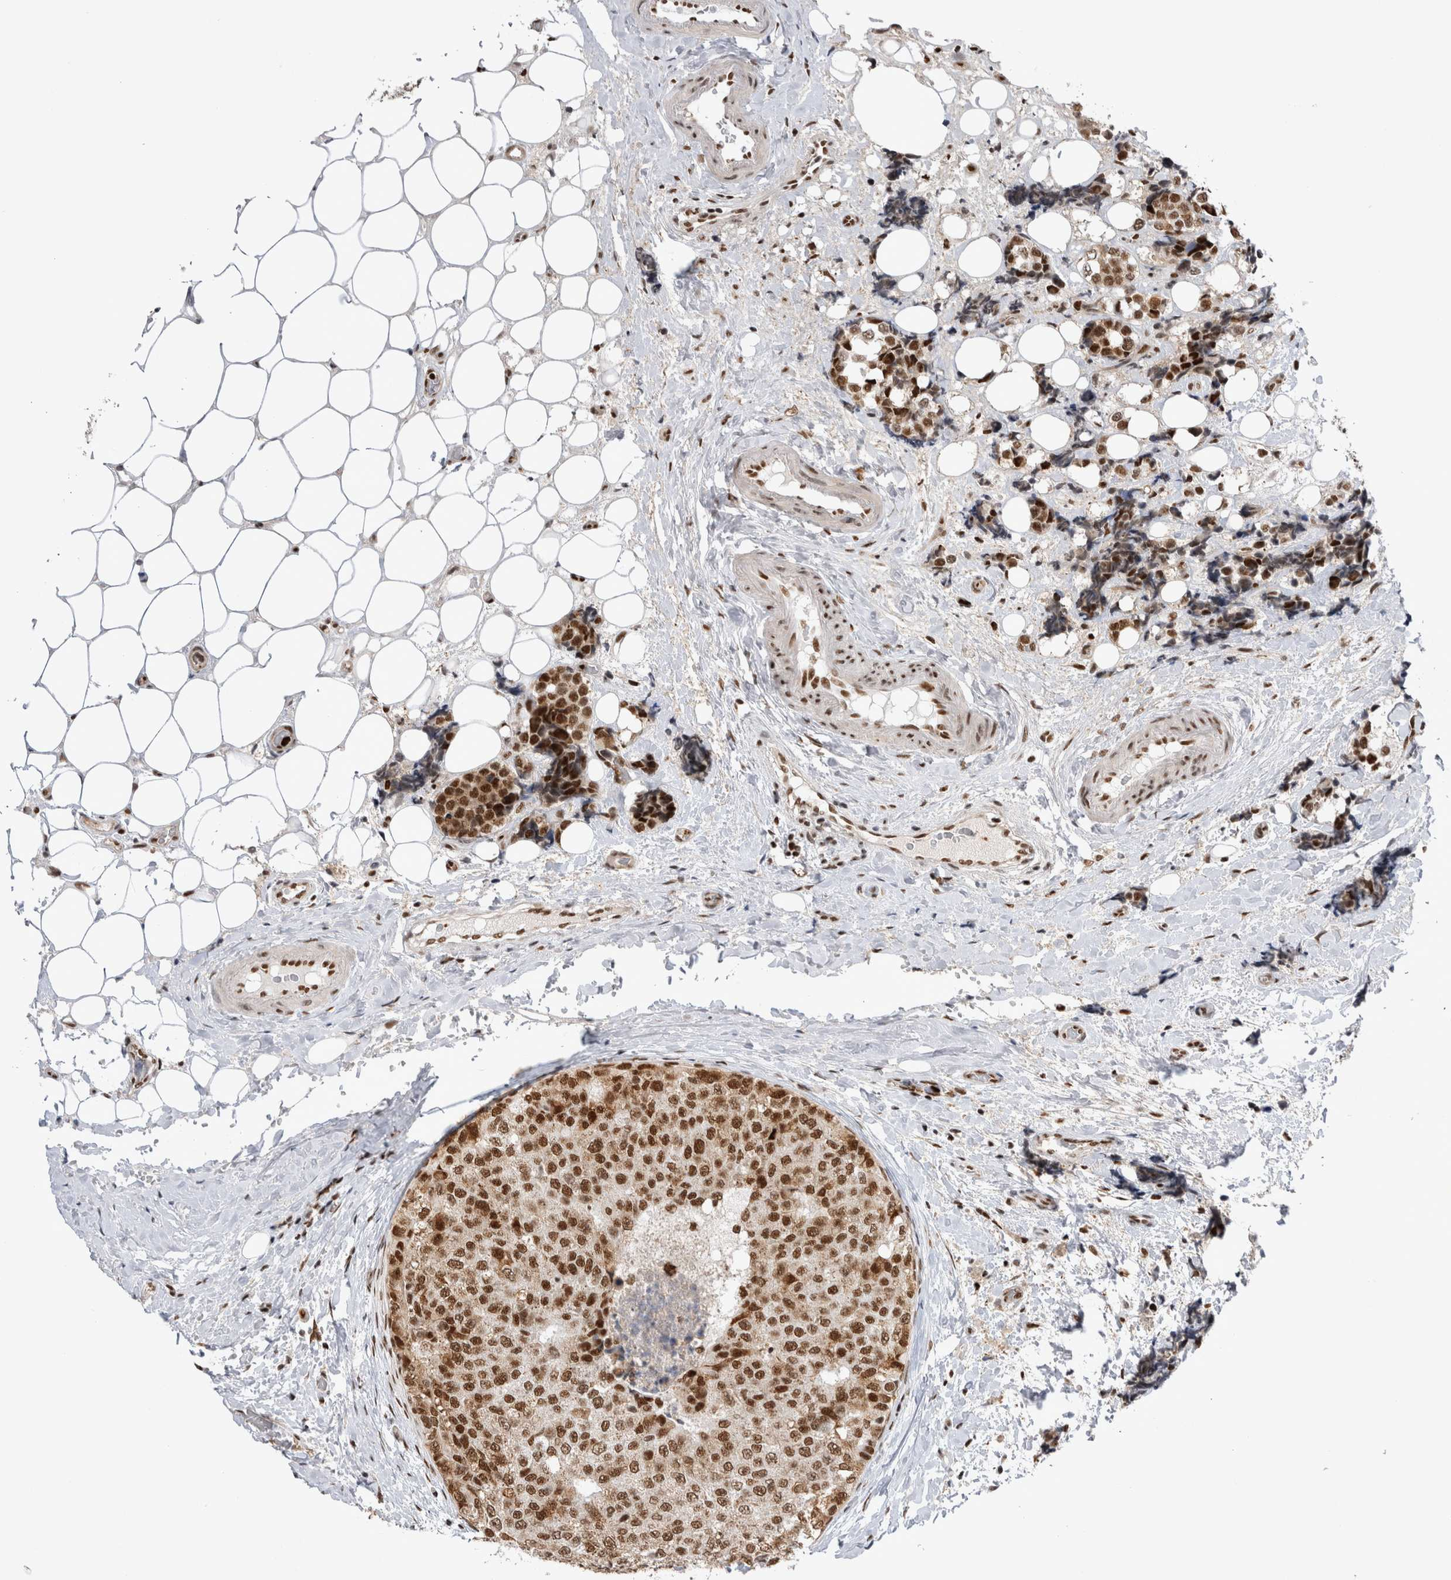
{"staining": {"intensity": "strong", "quantity": ">75%", "location": "cytoplasmic/membranous,nuclear"}, "tissue": "breast cancer", "cell_type": "Tumor cells", "image_type": "cancer", "snomed": [{"axis": "morphology", "description": "Normal tissue, NOS"}, {"axis": "morphology", "description": "Duct carcinoma"}, {"axis": "topography", "description": "Breast"}], "caption": "Protein analysis of breast cancer (infiltrating ductal carcinoma) tissue shows strong cytoplasmic/membranous and nuclear staining in about >75% of tumor cells.", "gene": "EYA2", "patient": {"sex": "female", "age": 43}}